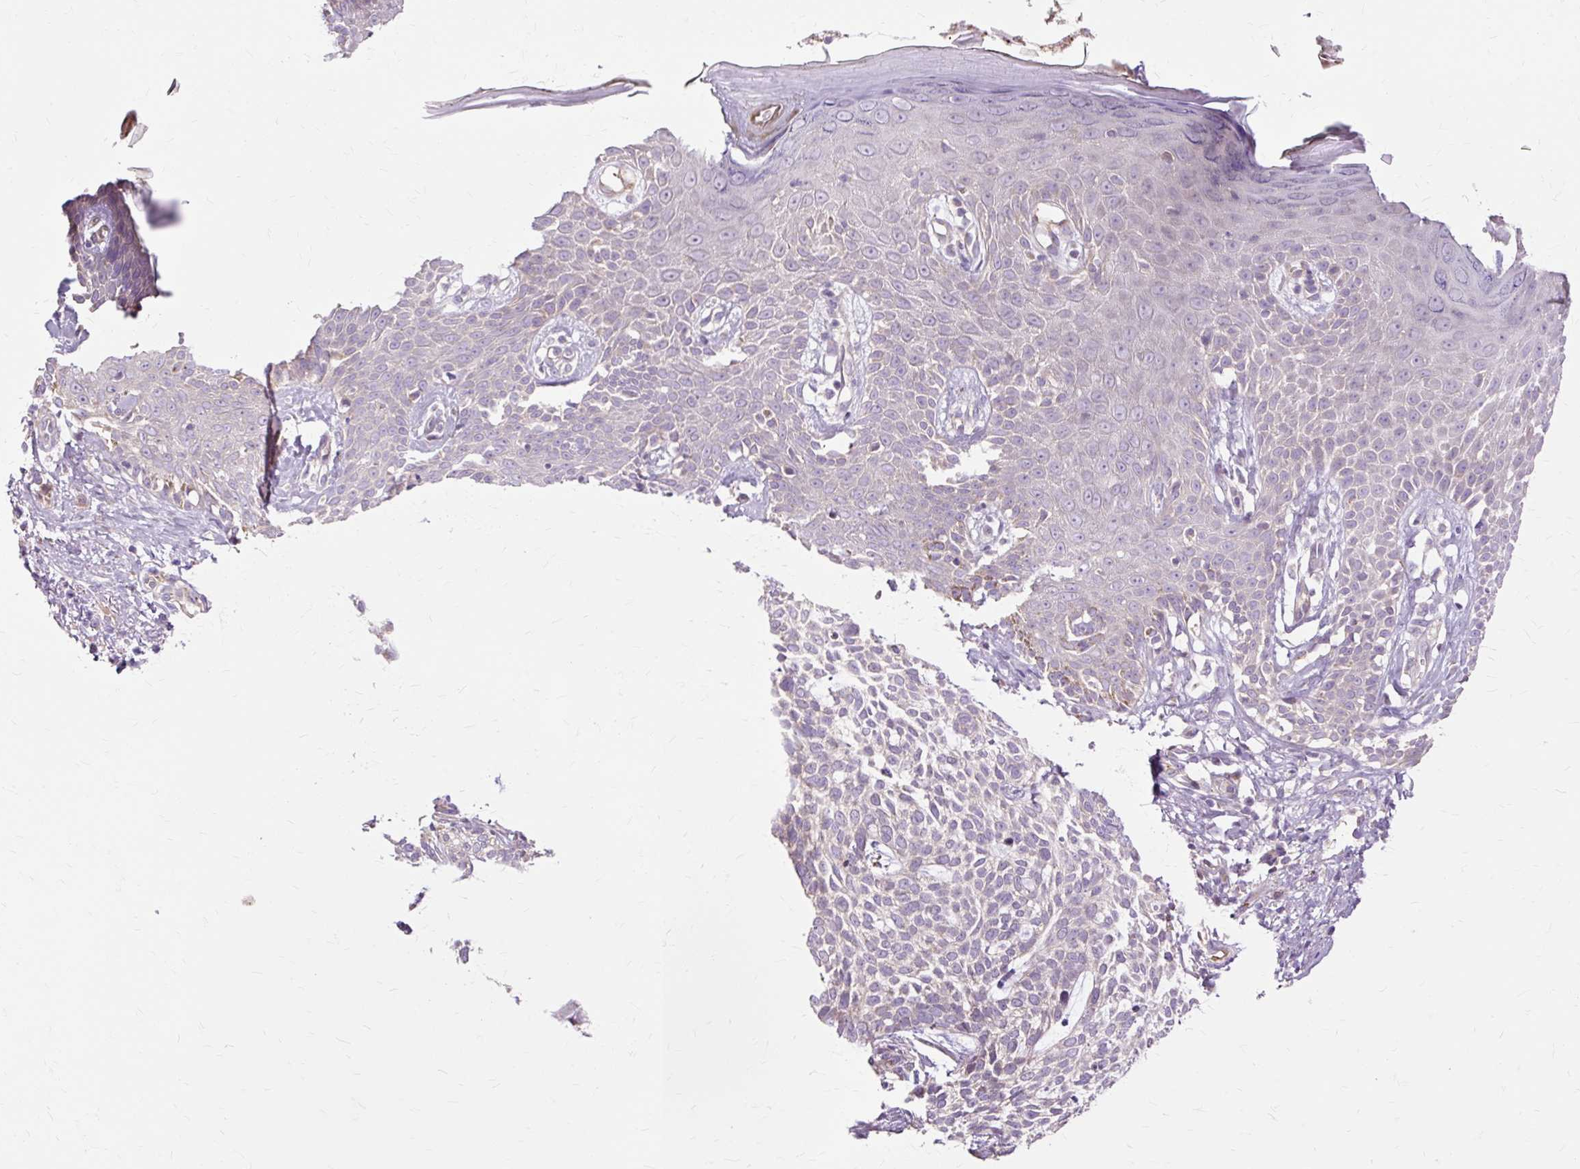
{"staining": {"intensity": "negative", "quantity": "none", "location": "none"}, "tissue": "skin cancer", "cell_type": "Tumor cells", "image_type": "cancer", "snomed": [{"axis": "morphology", "description": "Basal cell carcinoma"}, {"axis": "topography", "description": "Skin"}], "caption": "Tumor cells are negative for brown protein staining in skin basal cell carcinoma.", "gene": "PDZD2", "patient": {"sex": "female", "age": 64}}